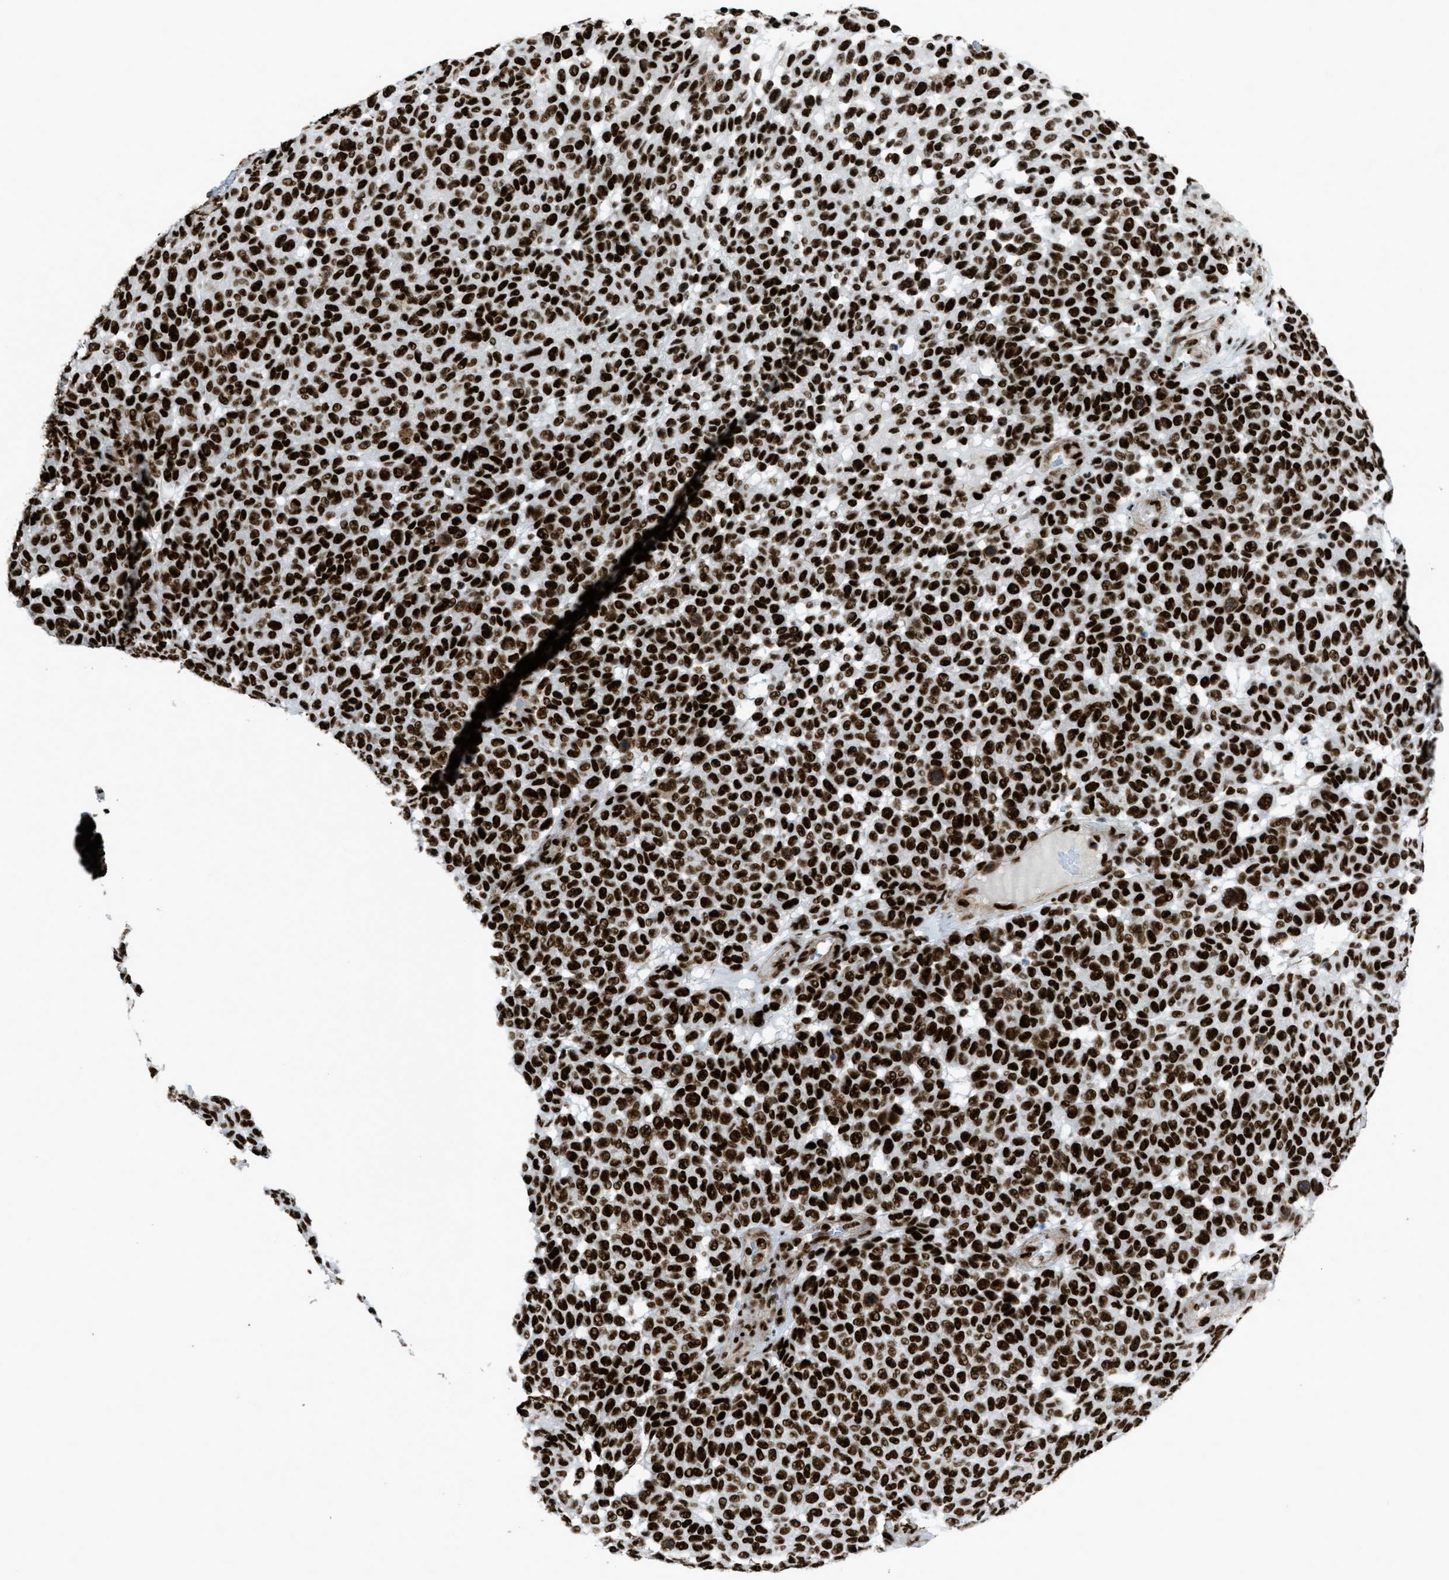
{"staining": {"intensity": "strong", "quantity": ">75%", "location": "nuclear"}, "tissue": "melanoma", "cell_type": "Tumor cells", "image_type": "cancer", "snomed": [{"axis": "morphology", "description": "Malignant melanoma, NOS"}, {"axis": "topography", "description": "Skin"}], "caption": "Protein expression analysis of human malignant melanoma reveals strong nuclear positivity in approximately >75% of tumor cells.", "gene": "ZNF207", "patient": {"sex": "male", "age": 59}}